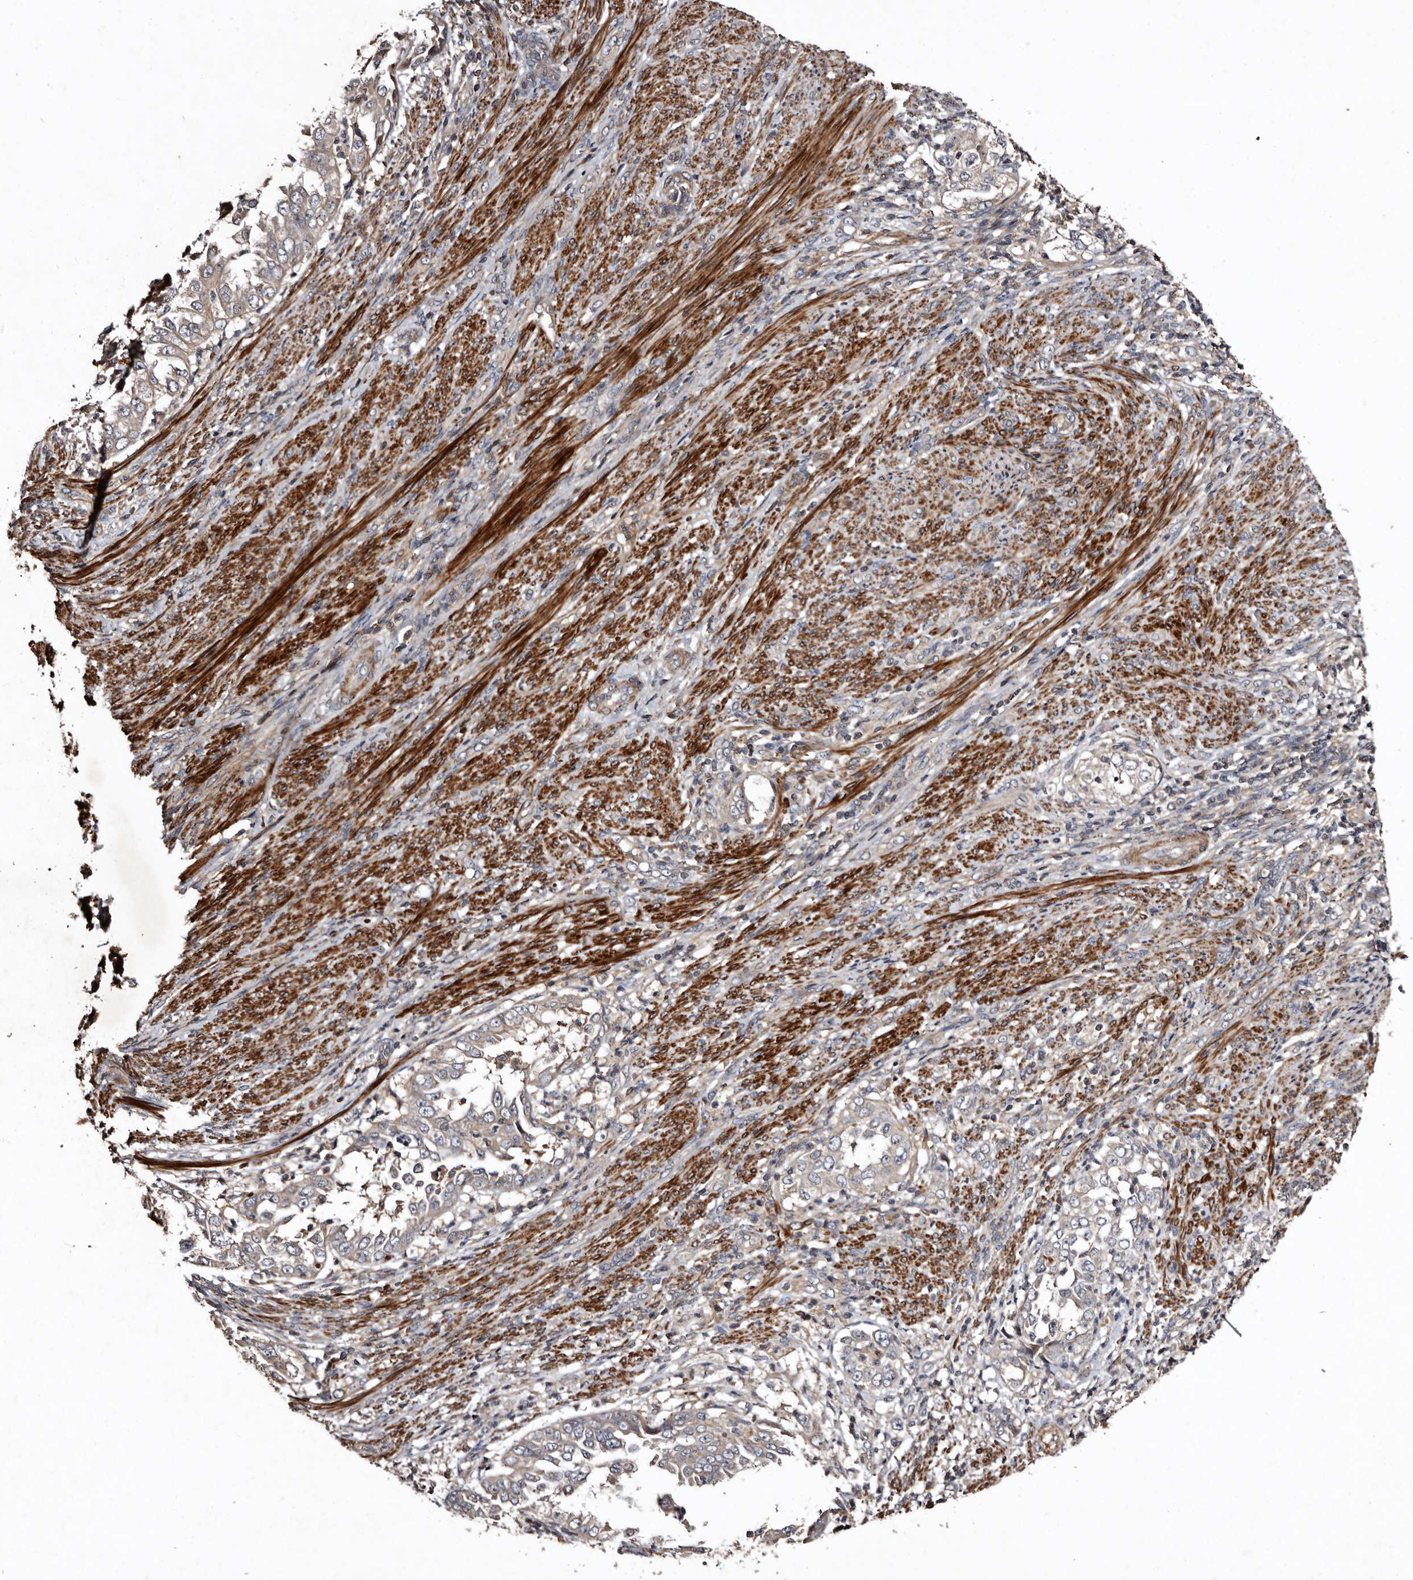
{"staining": {"intensity": "weak", "quantity": "<25%", "location": "cytoplasmic/membranous"}, "tissue": "endometrial cancer", "cell_type": "Tumor cells", "image_type": "cancer", "snomed": [{"axis": "morphology", "description": "Adenocarcinoma, NOS"}, {"axis": "topography", "description": "Endometrium"}], "caption": "This is an immunohistochemistry micrograph of human endometrial cancer (adenocarcinoma). There is no positivity in tumor cells.", "gene": "PRKD3", "patient": {"sex": "female", "age": 85}}